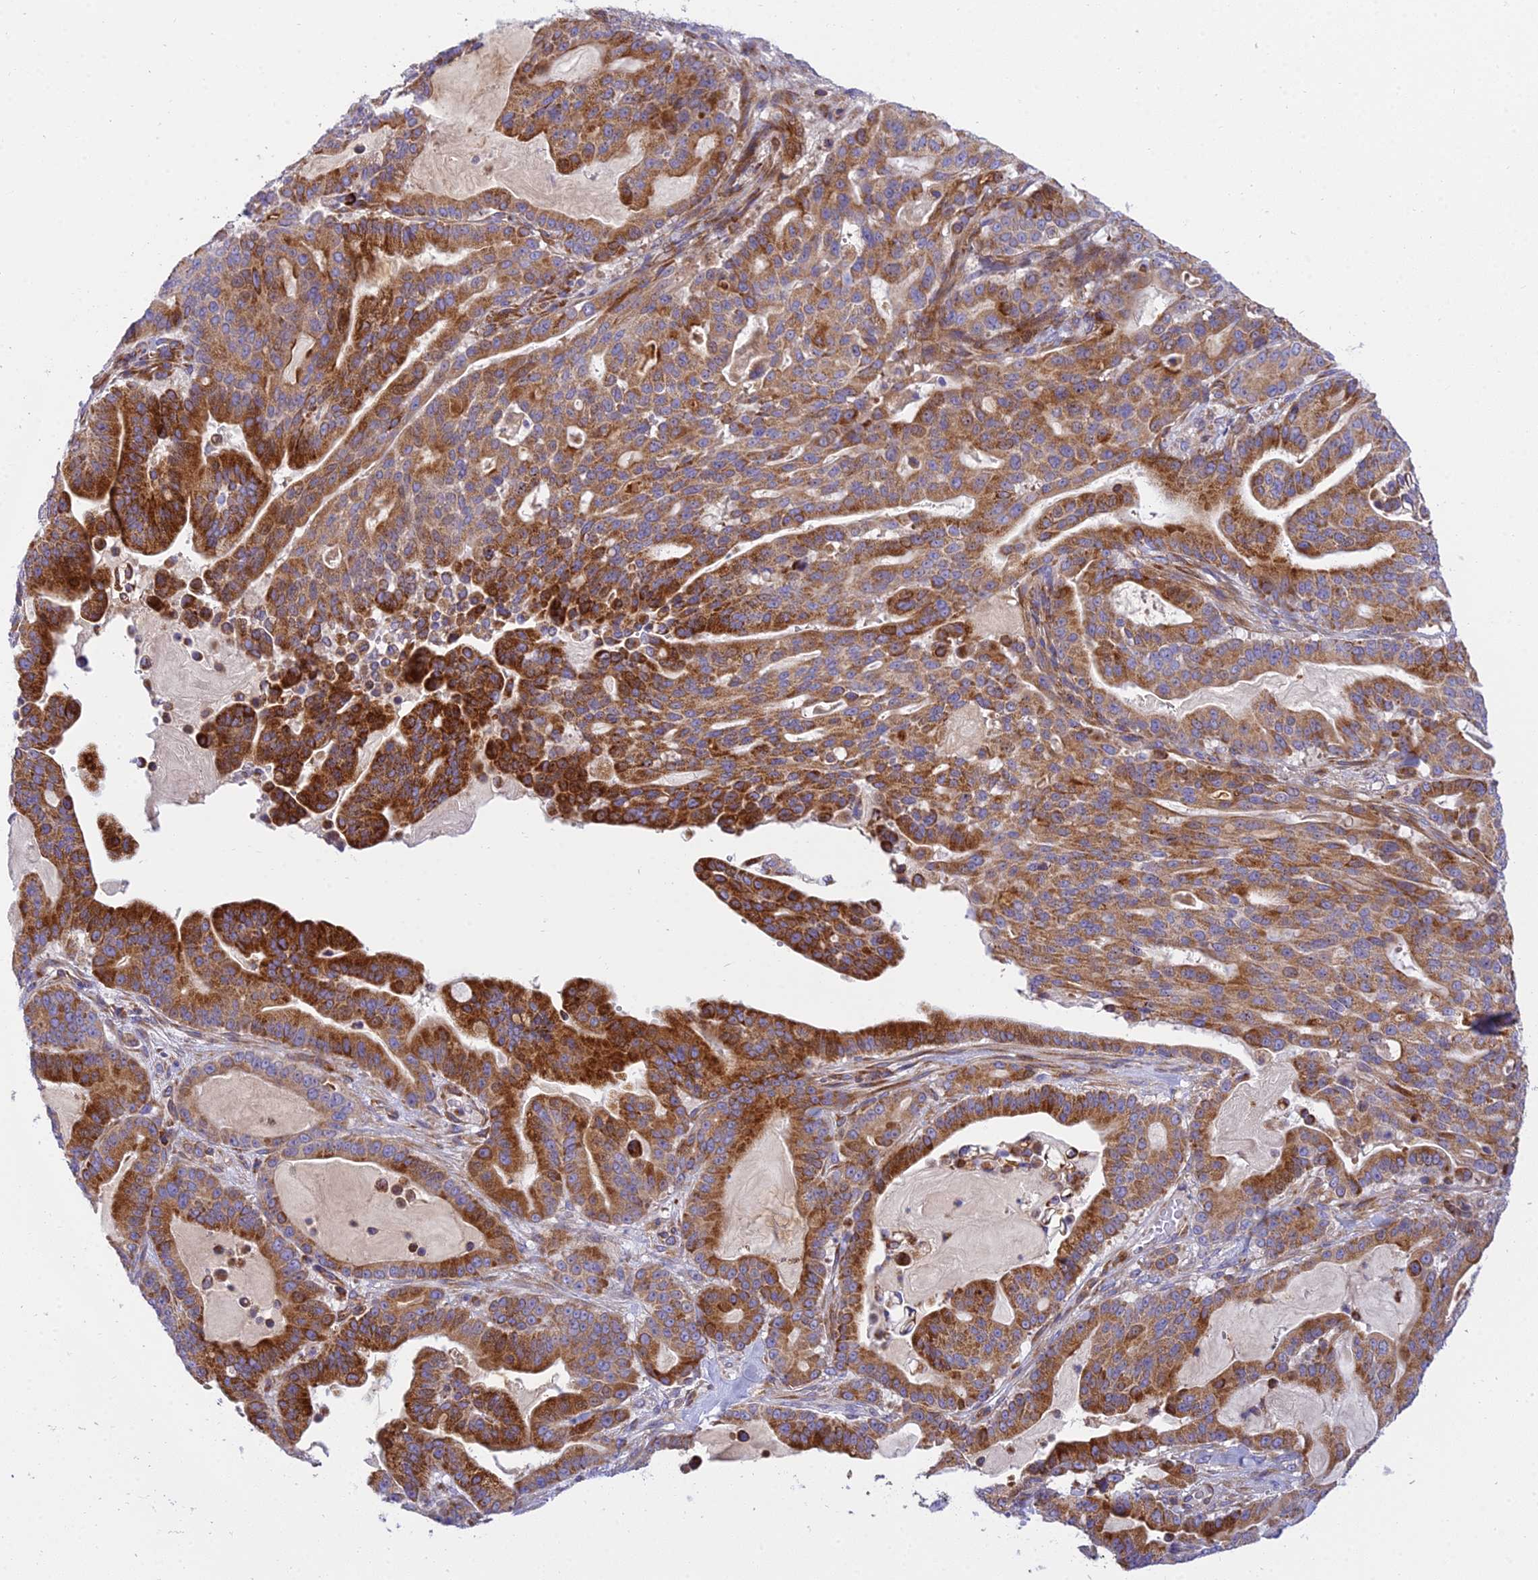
{"staining": {"intensity": "strong", "quantity": ">75%", "location": "cytoplasmic/membranous"}, "tissue": "pancreatic cancer", "cell_type": "Tumor cells", "image_type": "cancer", "snomed": [{"axis": "morphology", "description": "Adenocarcinoma, NOS"}, {"axis": "topography", "description": "Pancreas"}], "caption": "DAB immunohistochemical staining of pancreatic cancer displays strong cytoplasmic/membranous protein staining in approximately >75% of tumor cells.", "gene": "CLCN7", "patient": {"sex": "male", "age": 63}}